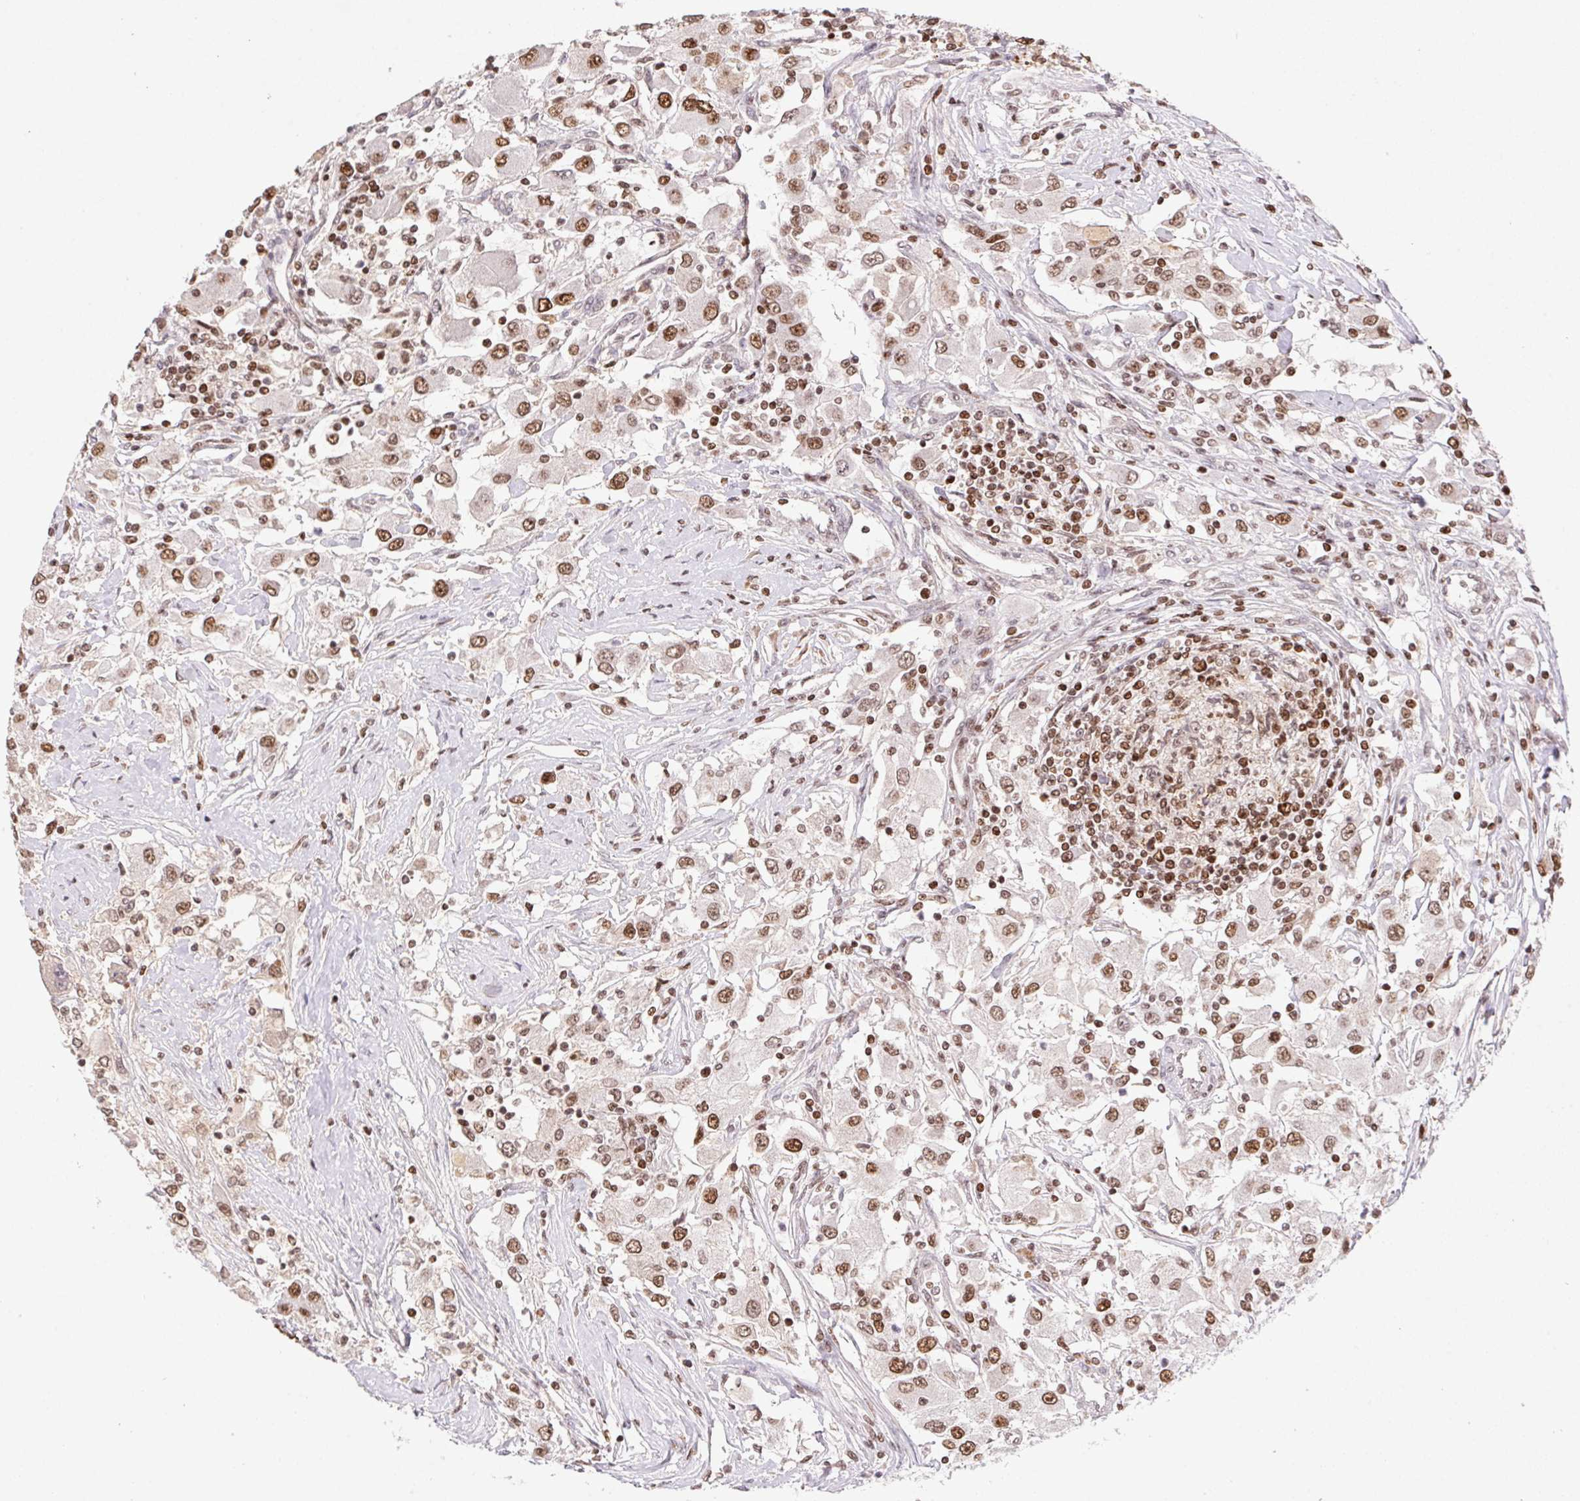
{"staining": {"intensity": "moderate", "quantity": ">75%", "location": "nuclear"}, "tissue": "renal cancer", "cell_type": "Tumor cells", "image_type": "cancer", "snomed": [{"axis": "morphology", "description": "Adenocarcinoma, NOS"}, {"axis": "topography", "description": "Kidney"}], "caption": "Immunohistochemistry (IHC) histopathology image of renal cancer stained for a protein (brown), which demonstrates medium levels of moderate nuclear staining in about >75% of tumor cells.", "gene": "POLD3", "patient": {"sex": "female", "age": 67}}